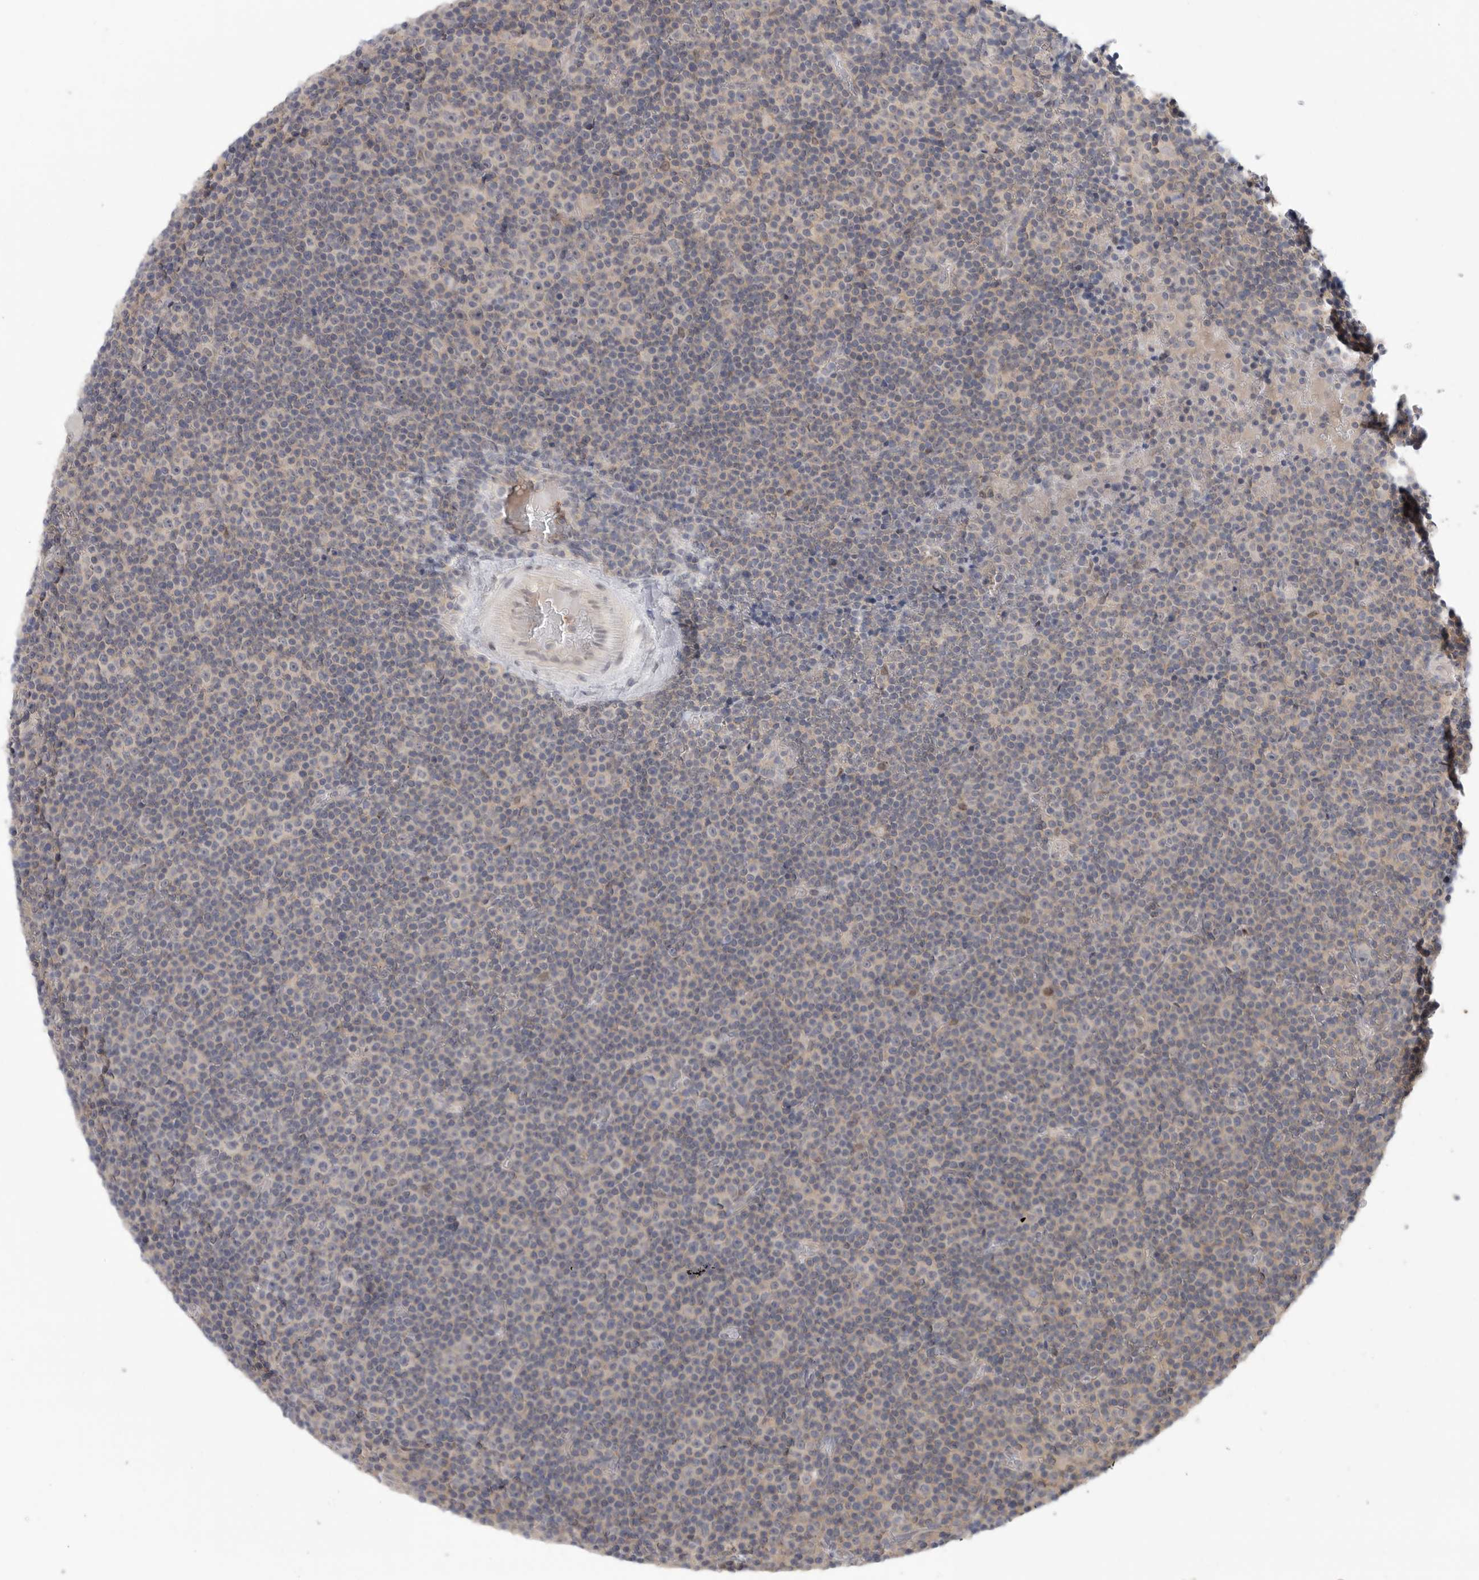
{"staining": {"intensity": "negative", "quantity": "none", "location": "none"}, "tissue": "lymphoma", "cell_type": "Tumor cells", "image_type": "cancer", "snomed": [{"axis": "morphology", "description": "Malignant lymphoma, non-Hodgkin's type, Low grade"}, {"axis": "topography", "description": "Lymph node"}], "caption": "Low-grade malignant lymphoma, non-Hodgkin's type stained for a protein using immunohistochemistry reveals no staining tumor cells.", "gene": "KLK5", "patient": {"sex": "female", "age": 67}}